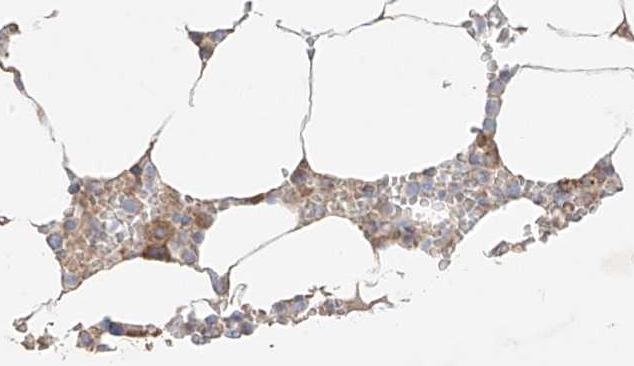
{"staining": {"intensity": "moderate", "quantity": "<25%", "location": "cytoplasmic/membranous"}, "tissue": "bone marrow", "cell_type": "Hematopoietic cells", "image_type": "normal", "snomed": [{"axis": "morphology", "description": "Normal tissue, NOS"}, {"axis": "topography", "description": "Bone marrow"}], "caption": "An image of human bone marrow stained for a protein demonstrates moderate cytoplasmic/membranous brown staining in hematopoietic cells. The protein is shown in brown color, while the nuclei are stained blue.", "gene": "COLGALT2", "patient": {"sex": "male", "age": 70}}